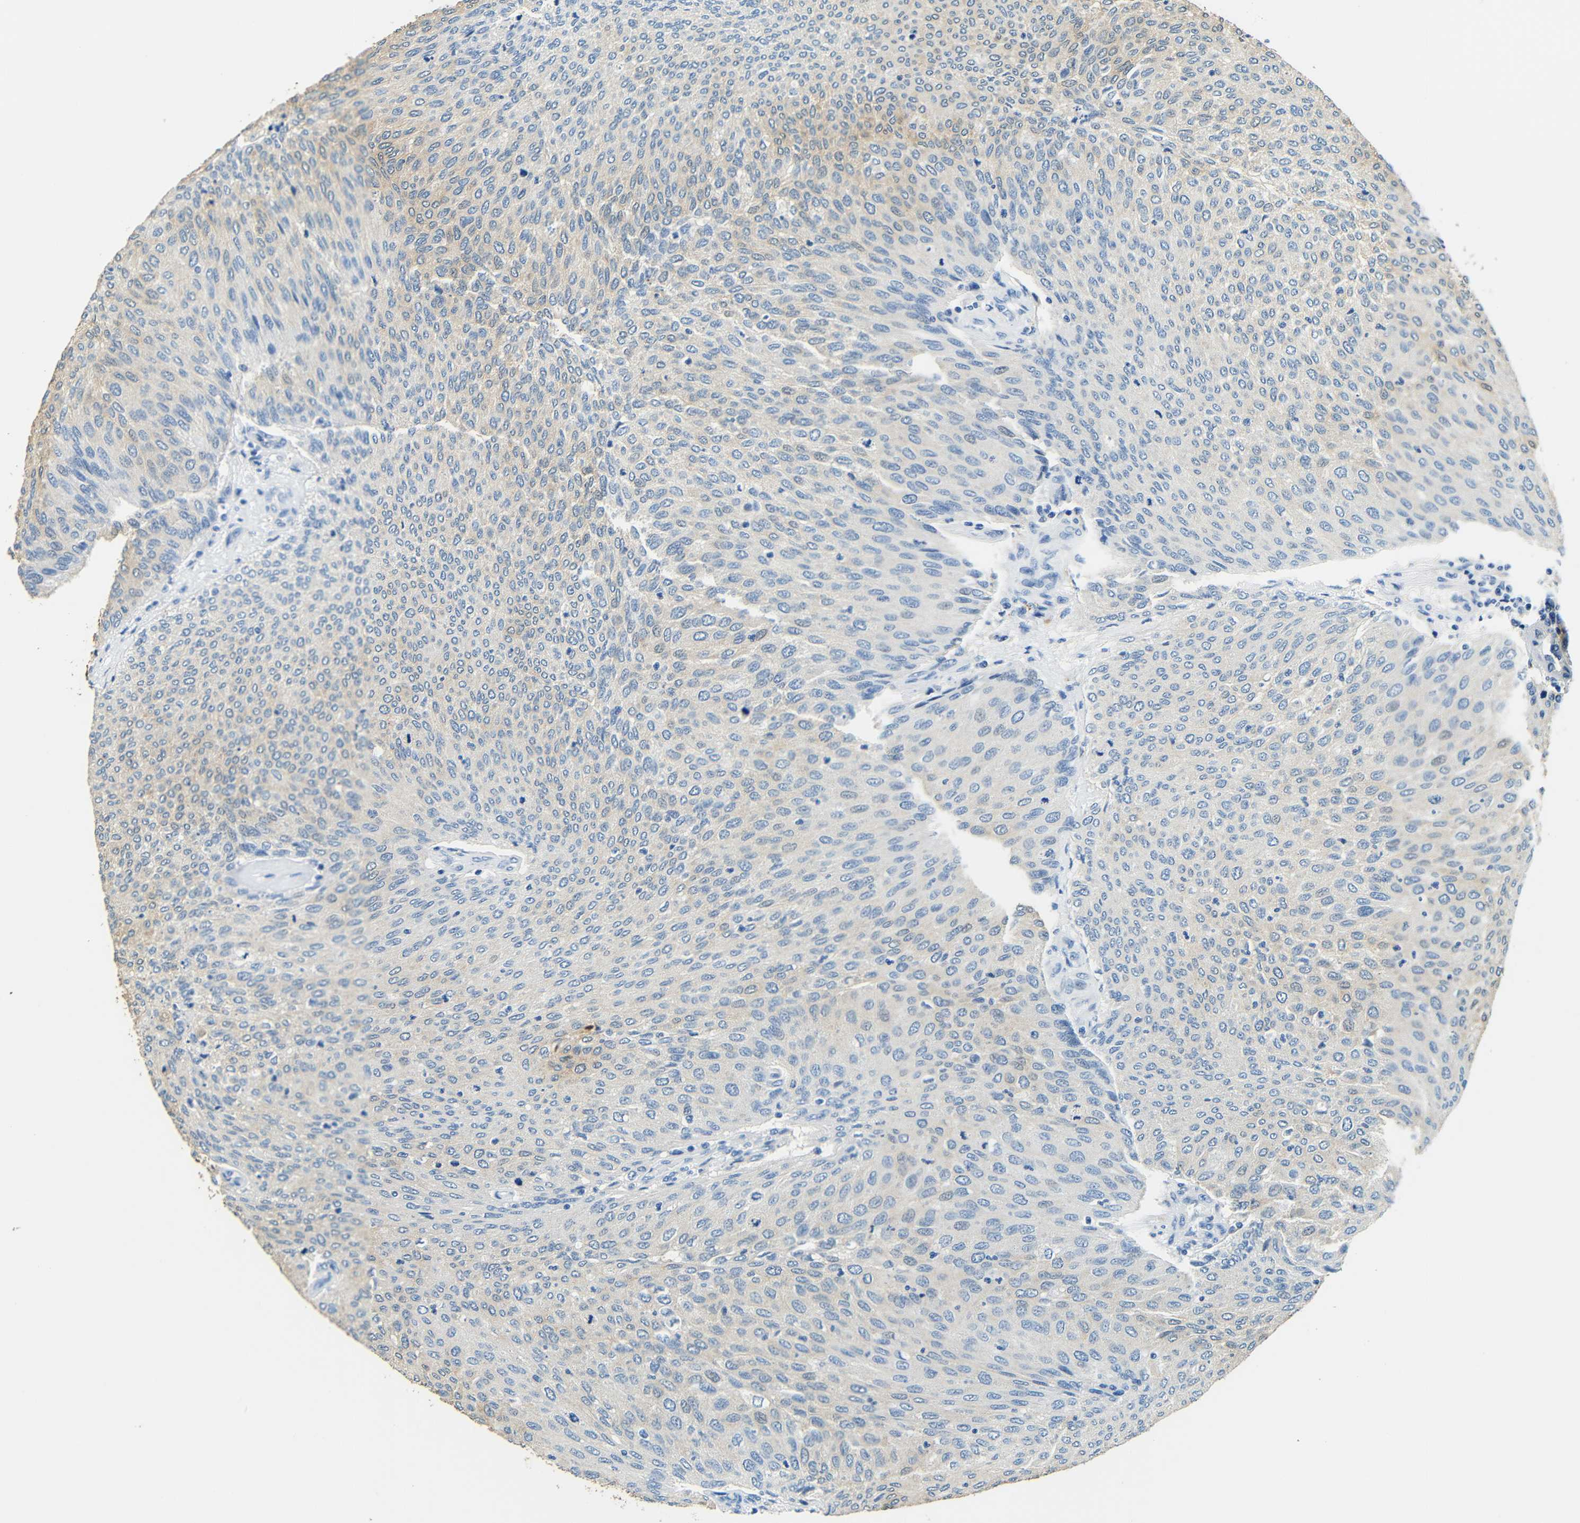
{"staining": {"intensity": "weak", "quantity": "<25%", "location": "cytoplasmic/membranous"}, "tissue": "urothelial cancer", "cell_type": "Tumor cells", "image_type": "cancer", "snomed": [{"axis": "morphology", "description": "Urothelial carcinoma, Low grade"}, {"axis": "topography", "description": "Urinary bladder"}], "caption": "Urothelial carcinoma (low-grade) stained for a protein using immunohistochemistry (IHC) reveals no staining tumor cells.", "gene": "FMO5", "patient": {"sex": "female", "age": 79}}